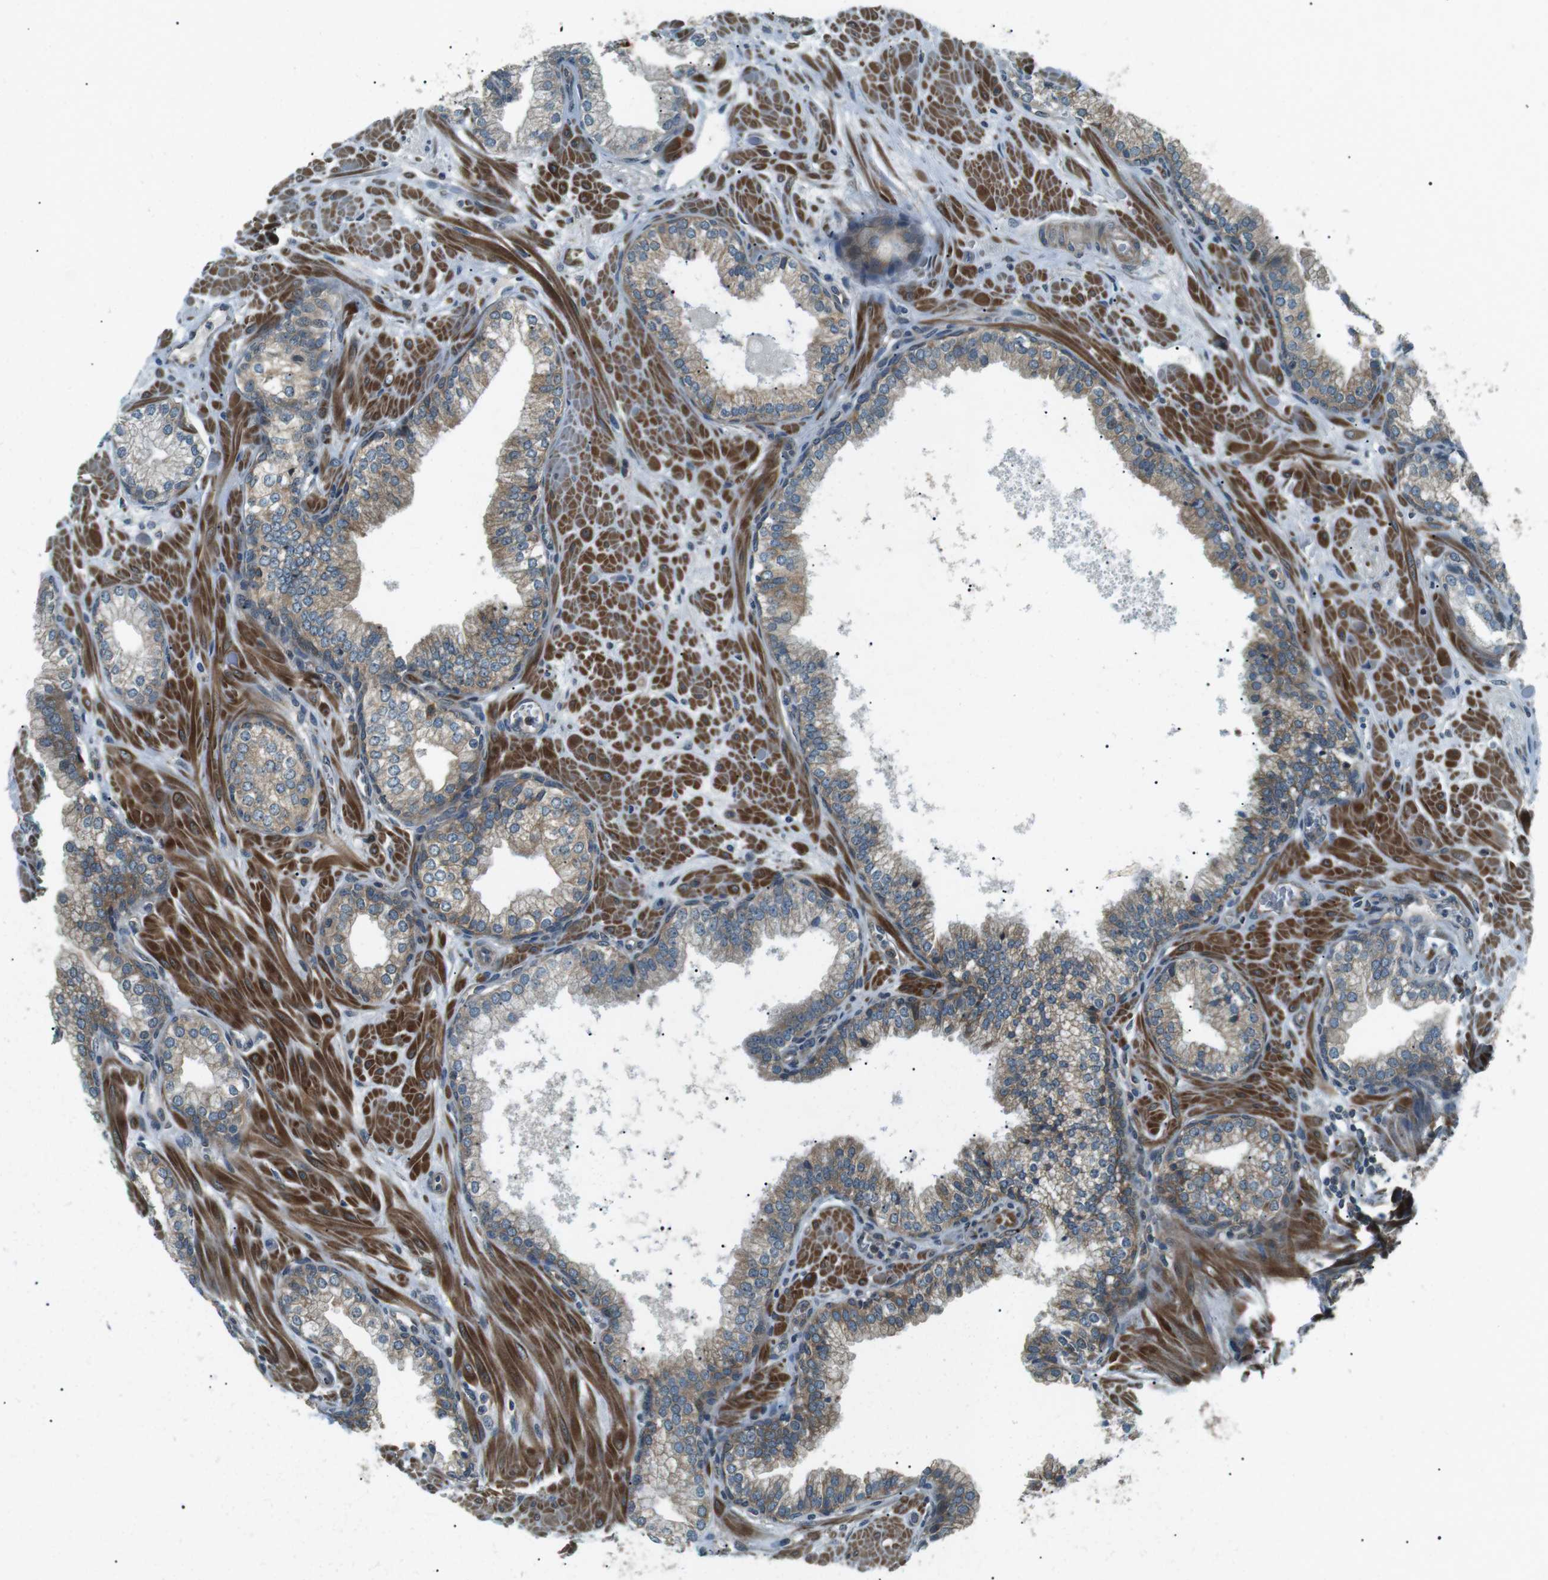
{"staining": {"intensity": "moderate", "quantity": ">75%", "location": "cytoplasmic/membranous"}, "tissue": "prostate", "cell_type": "Glandular cells", "image_type": "normal", "snomed": [{"axis": "morphology", "description": "Normal tissue, NOS"}, {"axis": "morphology", "description": "Urothelial carcinoma, Low grade"}, {"axis": "topography", "description": "Urinary bladder"}, {"axis": "topography", "description": "Prostate"}], "caption": "Immunohistochemical staining of unremarkable human prostate shows medium levels of moderate cytoplasmic/membranous expression in about >75% of glandular cells.", "gene": "TMEM74", "patient": {"sex": "male", "age": 60}}